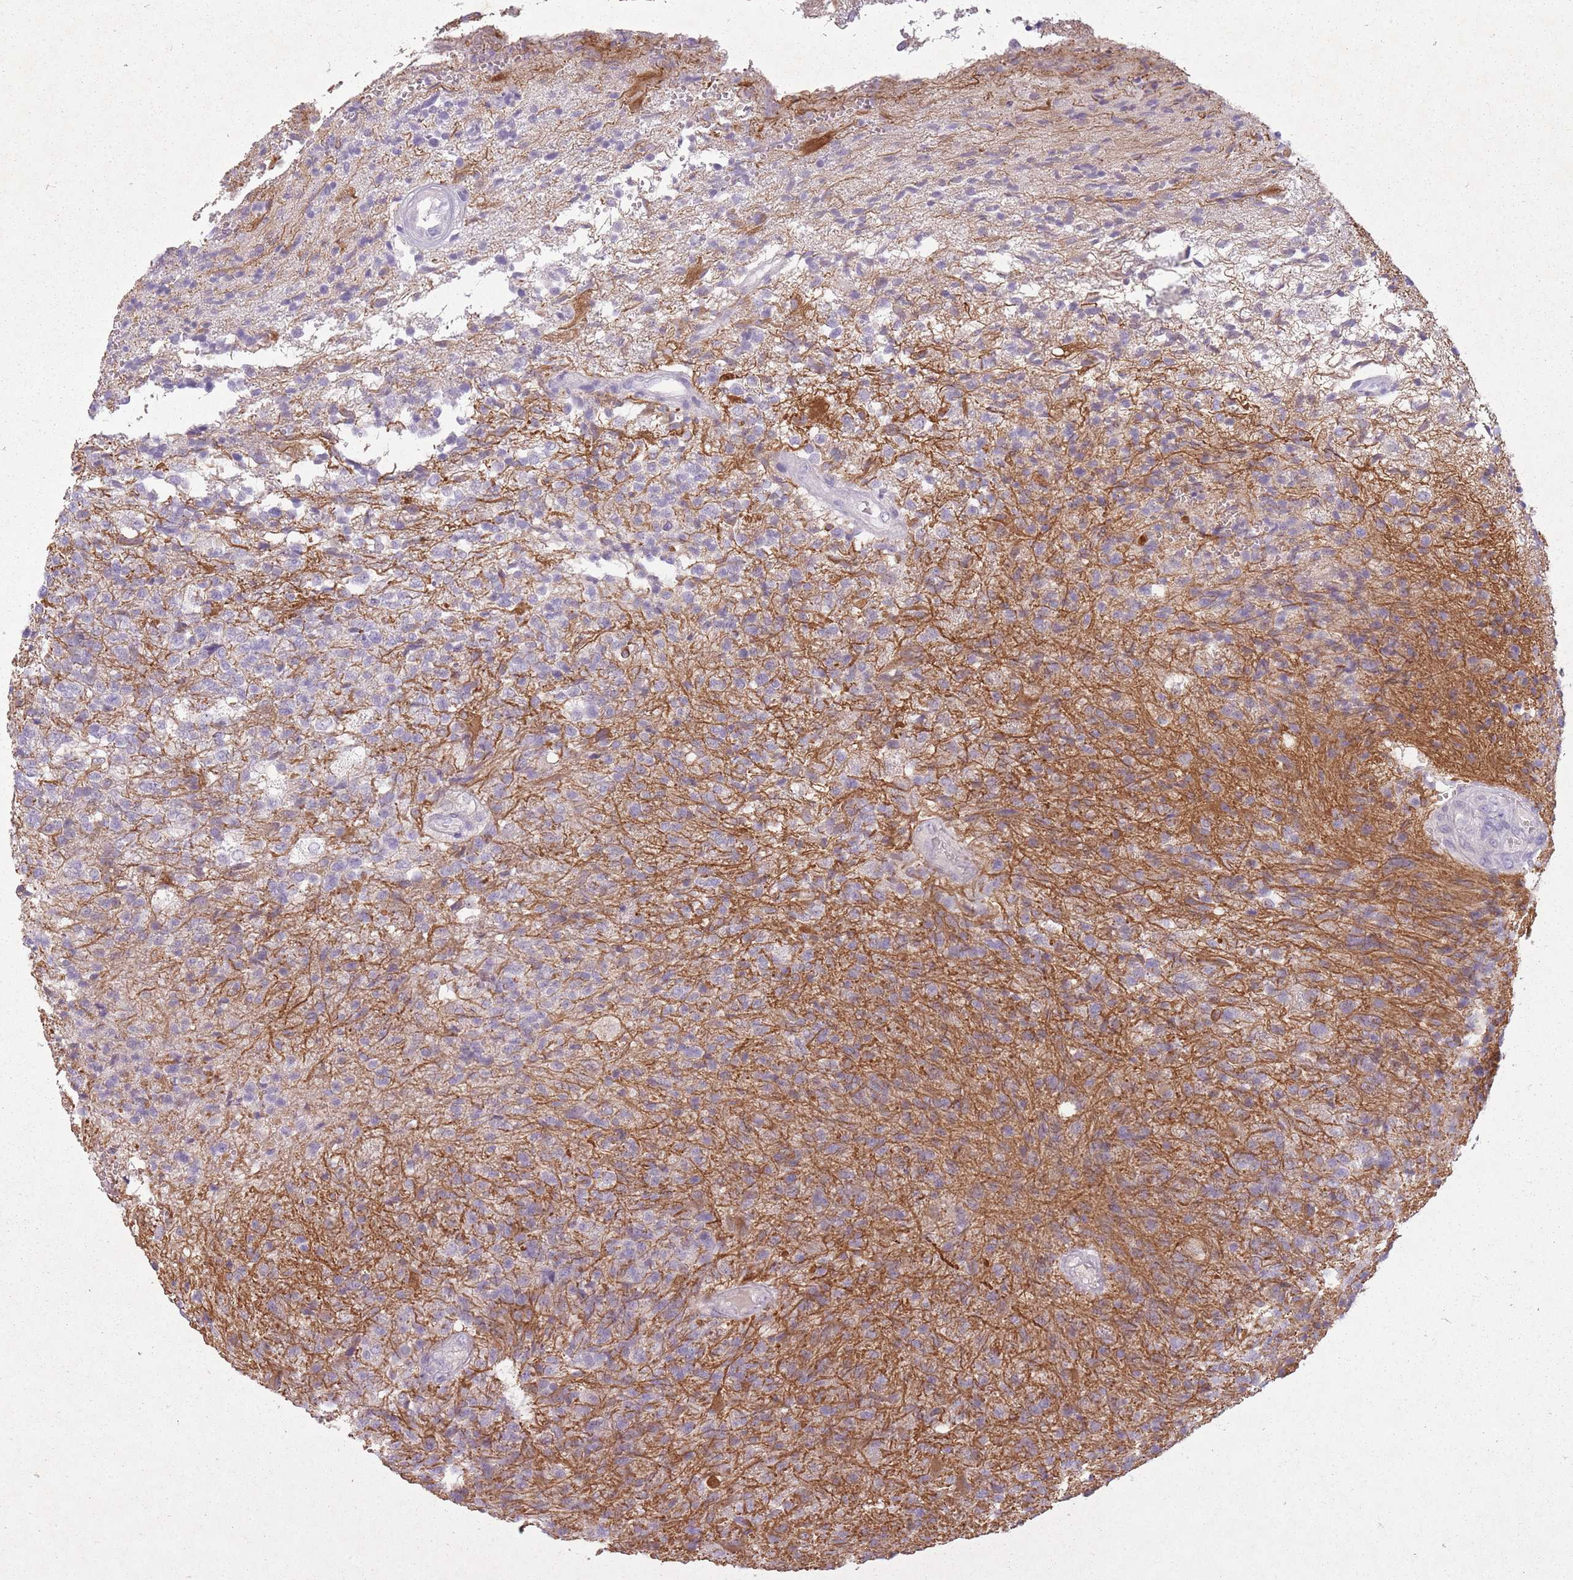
{"staining": {"intensity": "negative", "quantity": "none", "location": "none"}, "tissue": "glioma", "cell_type": "Tumor cells", "image_type": "cancer", "snomed": [{"axis": "morphology", "description": "Glioma, malignant, High grade"}, {"axis": "topography", "description": "Brain"}], "caption": "The immunohistochemistry micrograph has no significant expression in tumor cells of glioma tissue.", "gene": "FAM43B", "patient": {"sex": "male", "age": 56}}